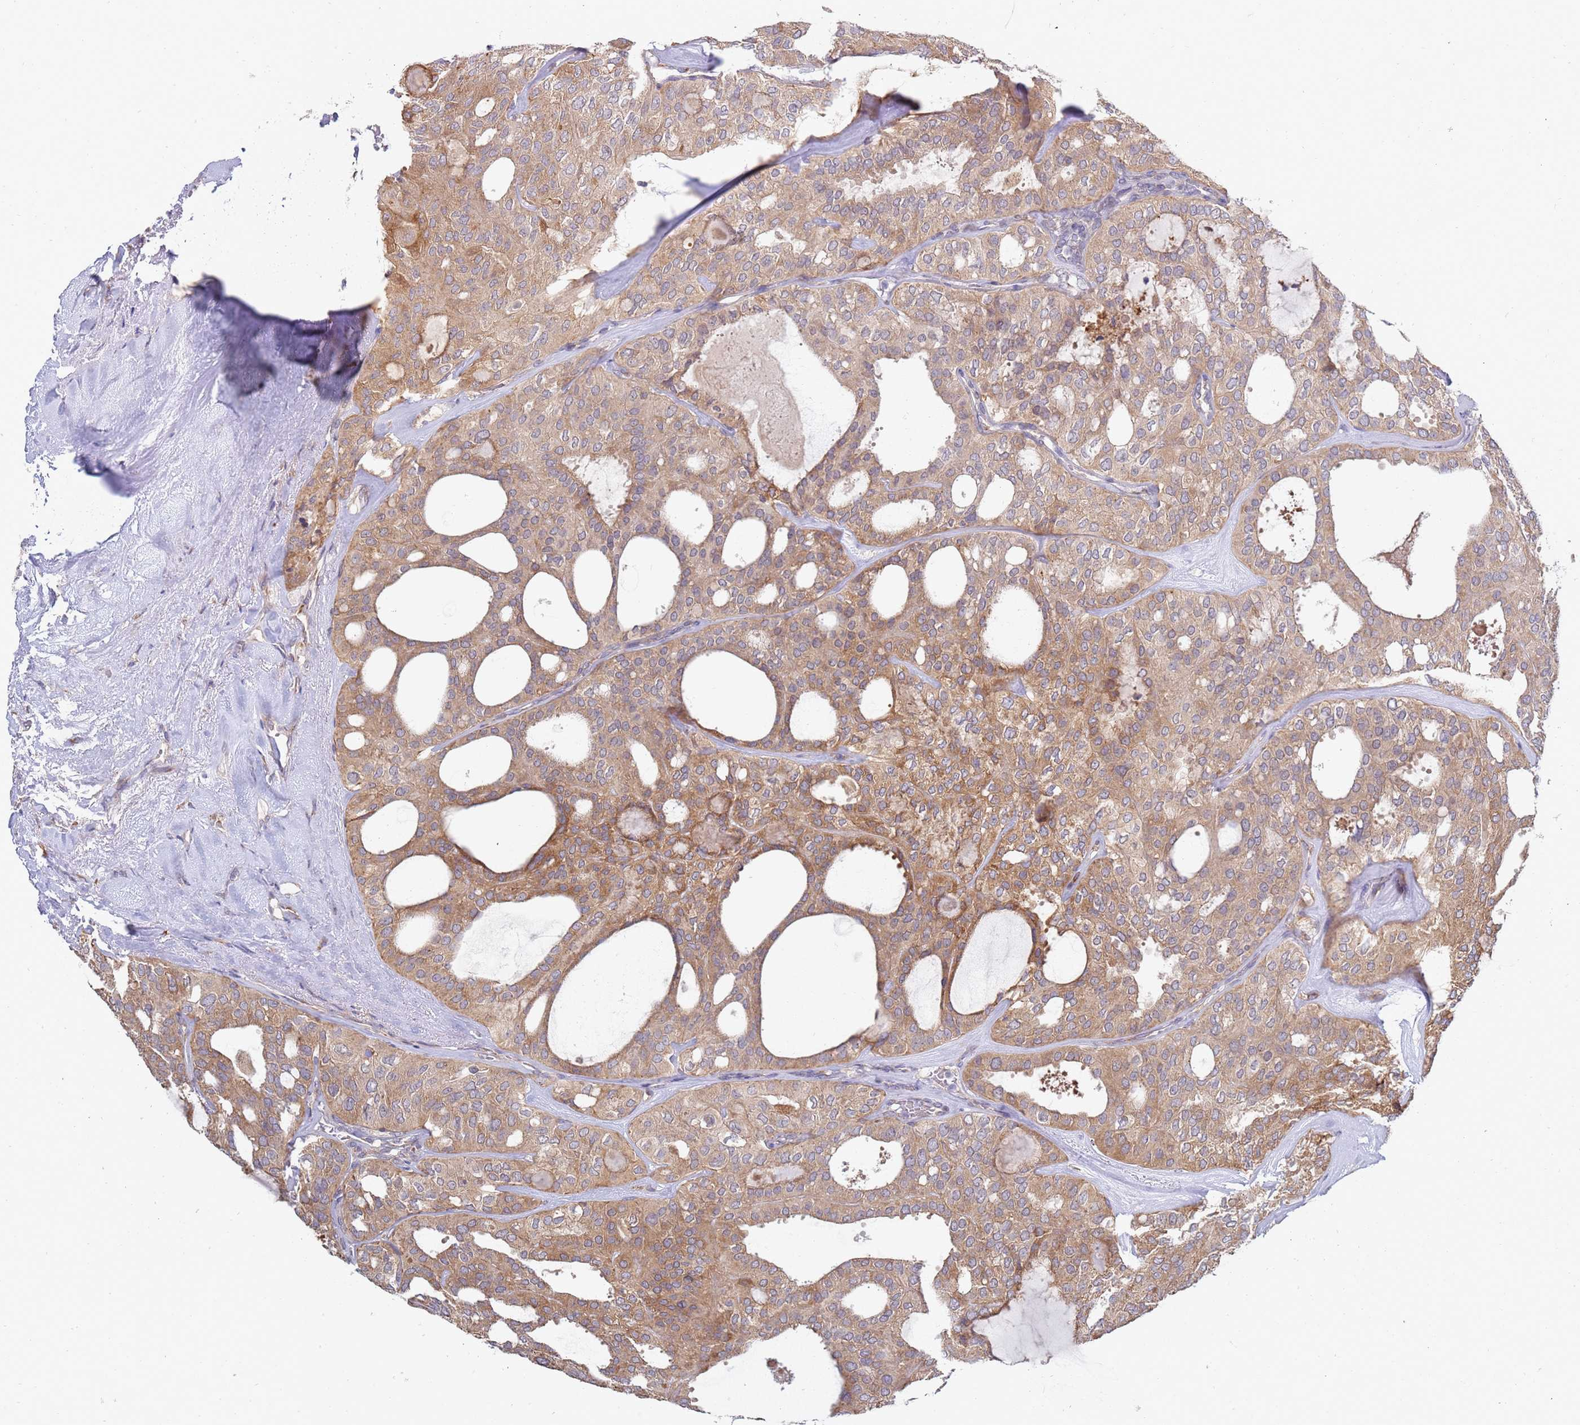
{"staining": {"intensity": "moderate", "quantity": "25%-75%", "location": "cytoplasmic/membranous"}, "tissue": "thyroid cancer", "cell_type": "Tumor cells", "image_type": "cancer", "snomed": [{"axis": "morphology", "description": "Follicular adenoma carcinoma, NOS"}, {"axis": "topography", "description": "Thyroid gland"}], "caption": "Human thyroid cancer stained for a protein (brown) exhibits moderate cytoplasmic/membranous positive expression in approximately 25%-75% of tumor cells.", "gene": "VRK2", "patient": {"sex": "male", "age": 75}}